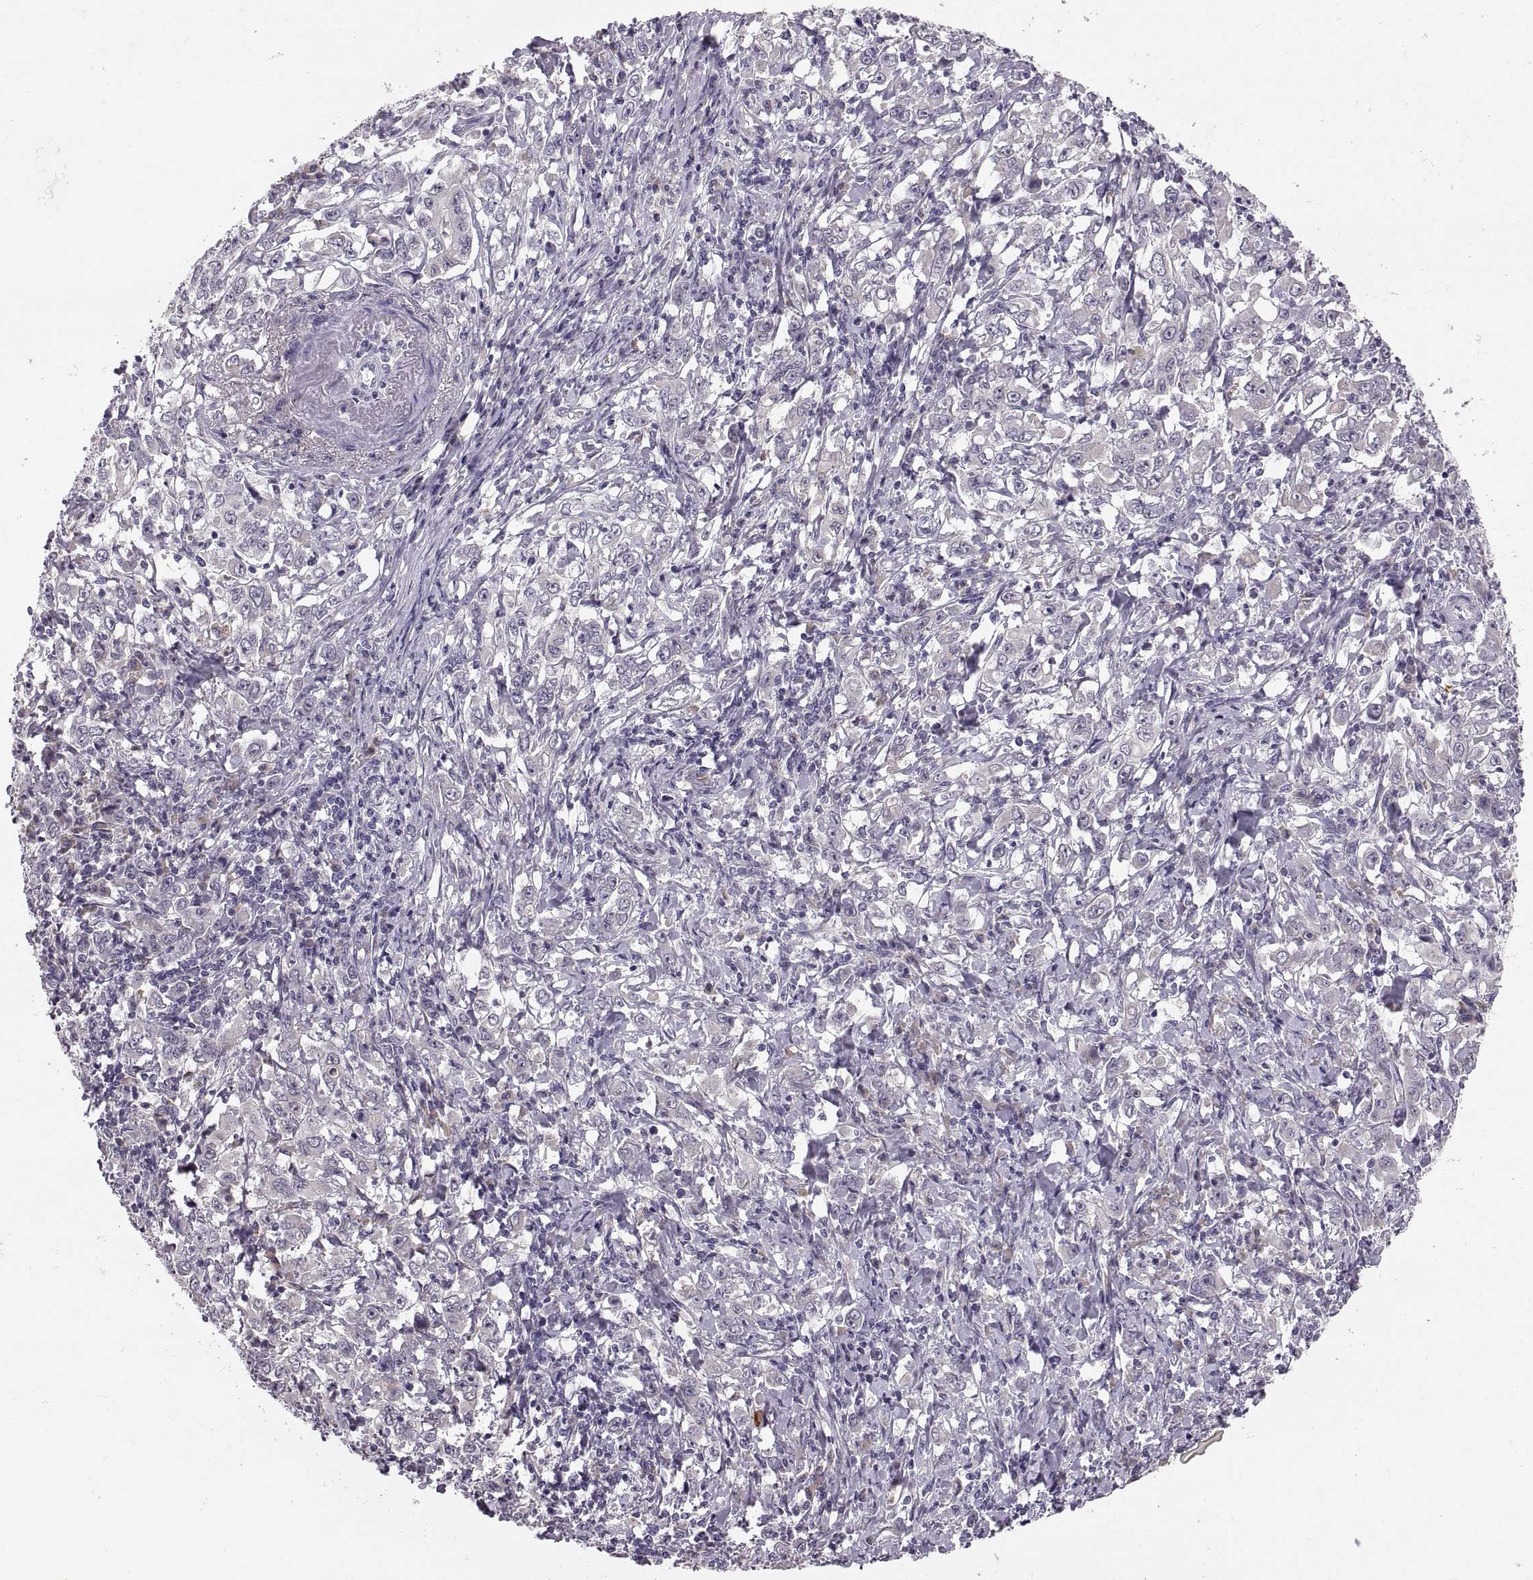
{"staining": {"intensity": "weak", "quantity": "25%-75%", "location": "cytoplasmic/membranous"}, "tissue": "stomach cancer", "cell_type": "Tumor cells", "image_type": "cancer", "snomed": [{"axis": "morphology", "description": "Adenocarcinoma, NOS"}, {"axis": "topography", "description": "Stomach, lower"}], "caption": "Immunohistochemistry micrograph of neoplastic tissue: human stomach cancer stained using IHC demonstrates low levels of weak protein expression localized specifically in the cytoplasmic/membranous of tumor cells, appearing as a cytoplasmic/membranous brown color.", "gene": "ADH6", "patient": {"sex": "female", "age": 72}}